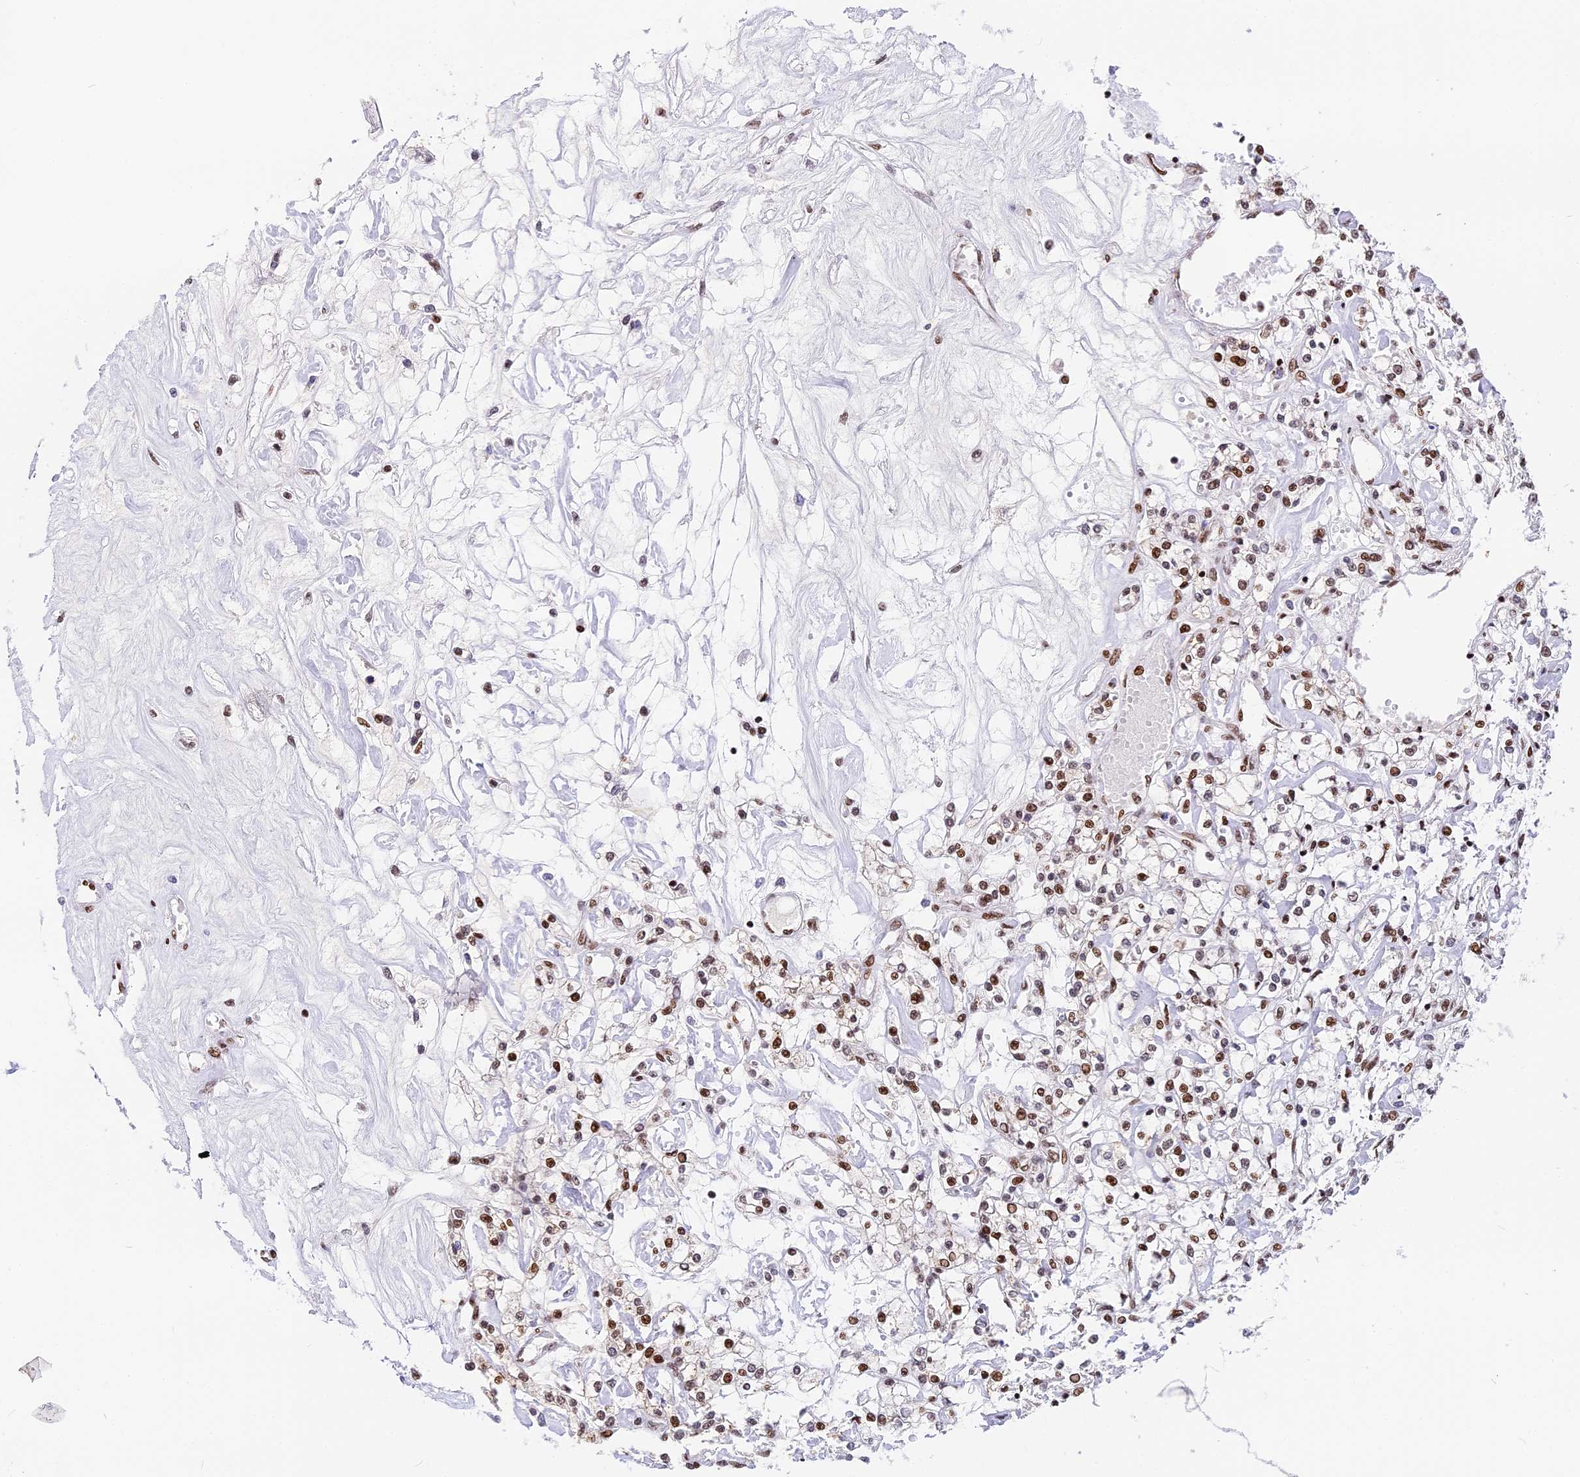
{"staining": {"intensity": "strong", "quantity": ">75%", "location": "nuclear"}, "tissue": "renal cancer", "cell_type": "Tumor cells", "image_type": "cancer", "snomed": [{"axis": "morphology", "description": "Adenocarcinoma, NOS"}, {"axis": "topography", "description": "Kidney"}], "caption": "Immunohistochemistry (IHC) (DAB (3,3'-diaminobenzidine)) staining of renal adenocarcinoma demonstrates strong nuclear protein expression in approximately >75% of tumor cells.", "gene": "SBNO1", "patient": {"sex": "female", "age": 59}}